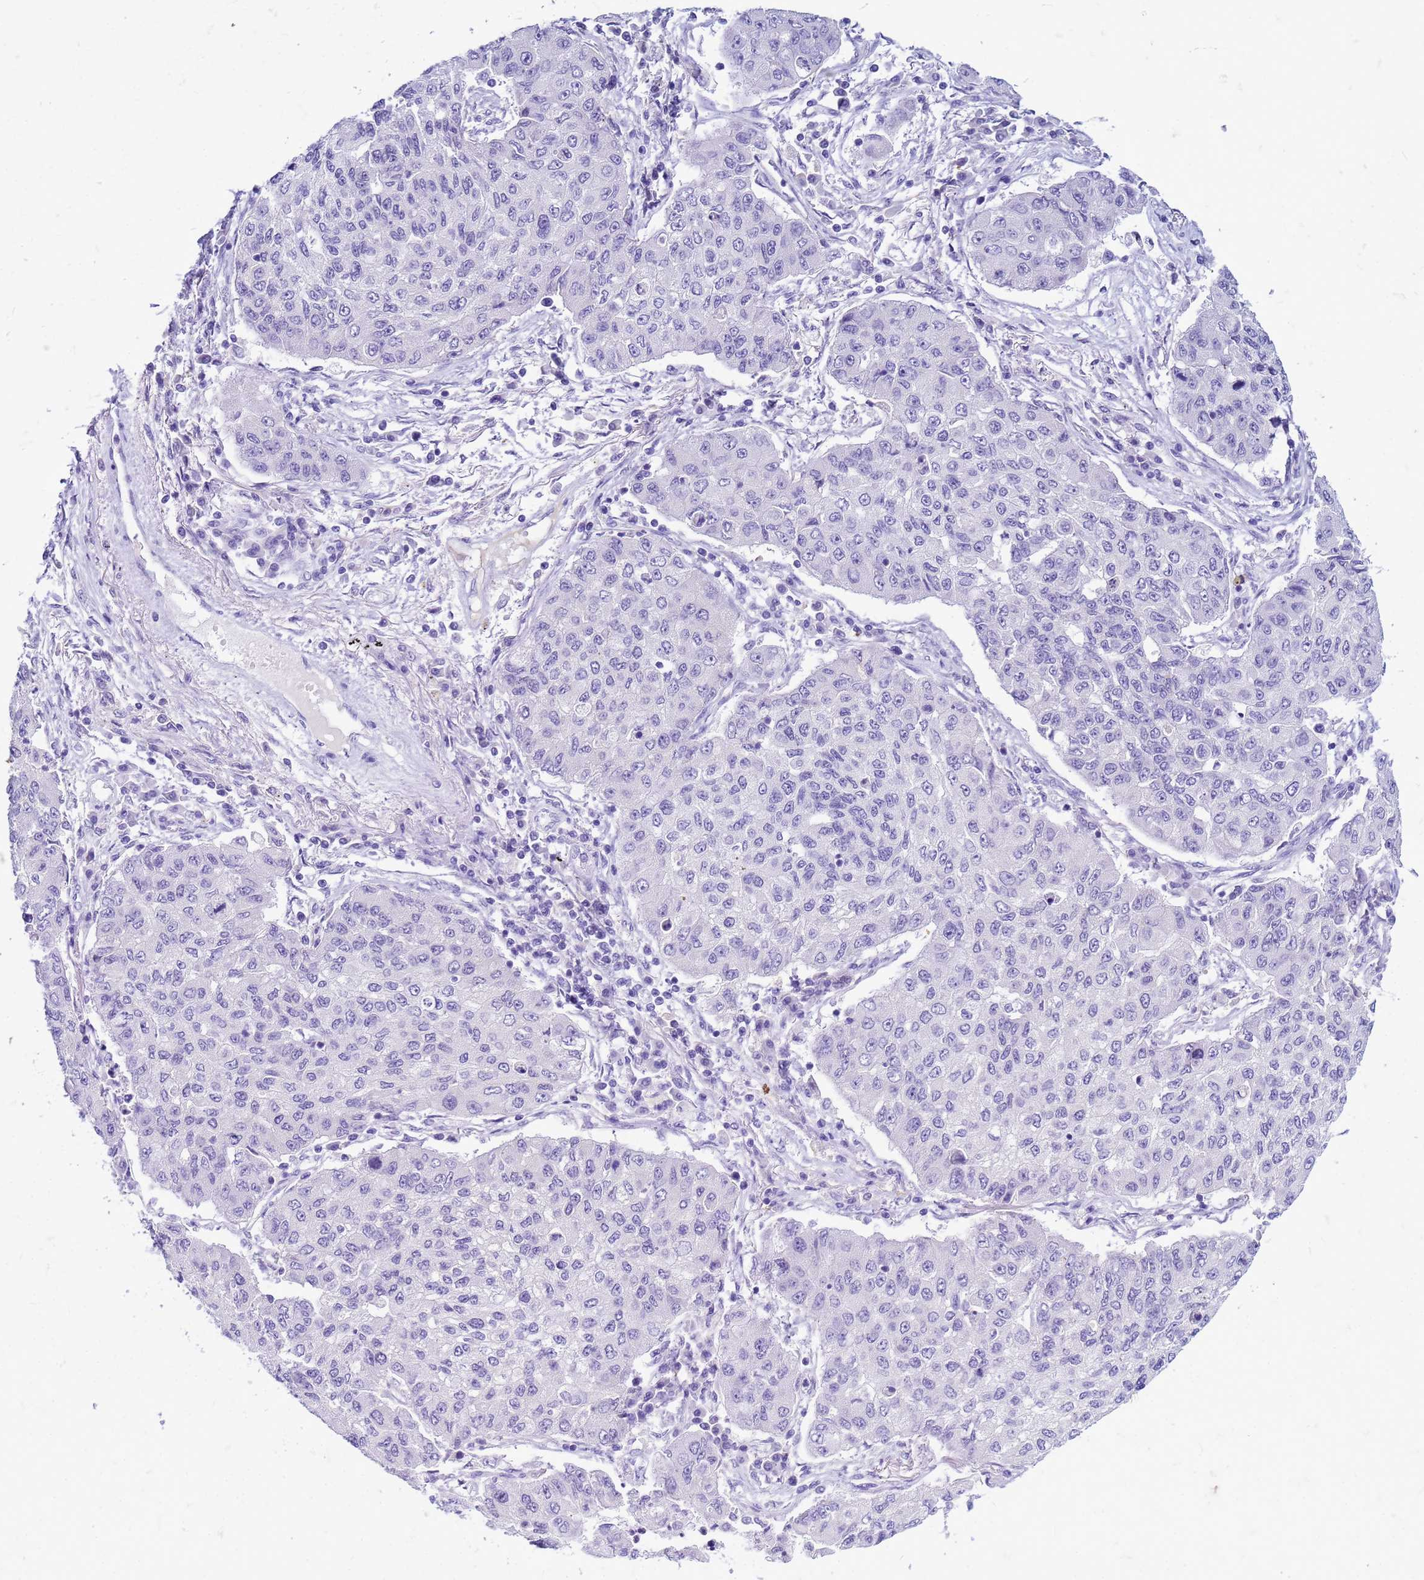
{"staining": {"intensity": "negative", "quantity": "none", "location": "none"}, "tissue": "lung cancer", "cell_type": "Tumor cells", "image_type": "cancer", "snomed": [{"axis": "morphology", "description": "Squamous cell carcinoma, NOS"}, {"axis": "topography", "description": "Lung"}], "caption": "This is an immunohistochemistry (IHC) image of squamous cell carcinoma (lung). There is no positivity in tumor cells.", "gene": "CFAP100", "patient": {"sex": "male", "age": 74}}